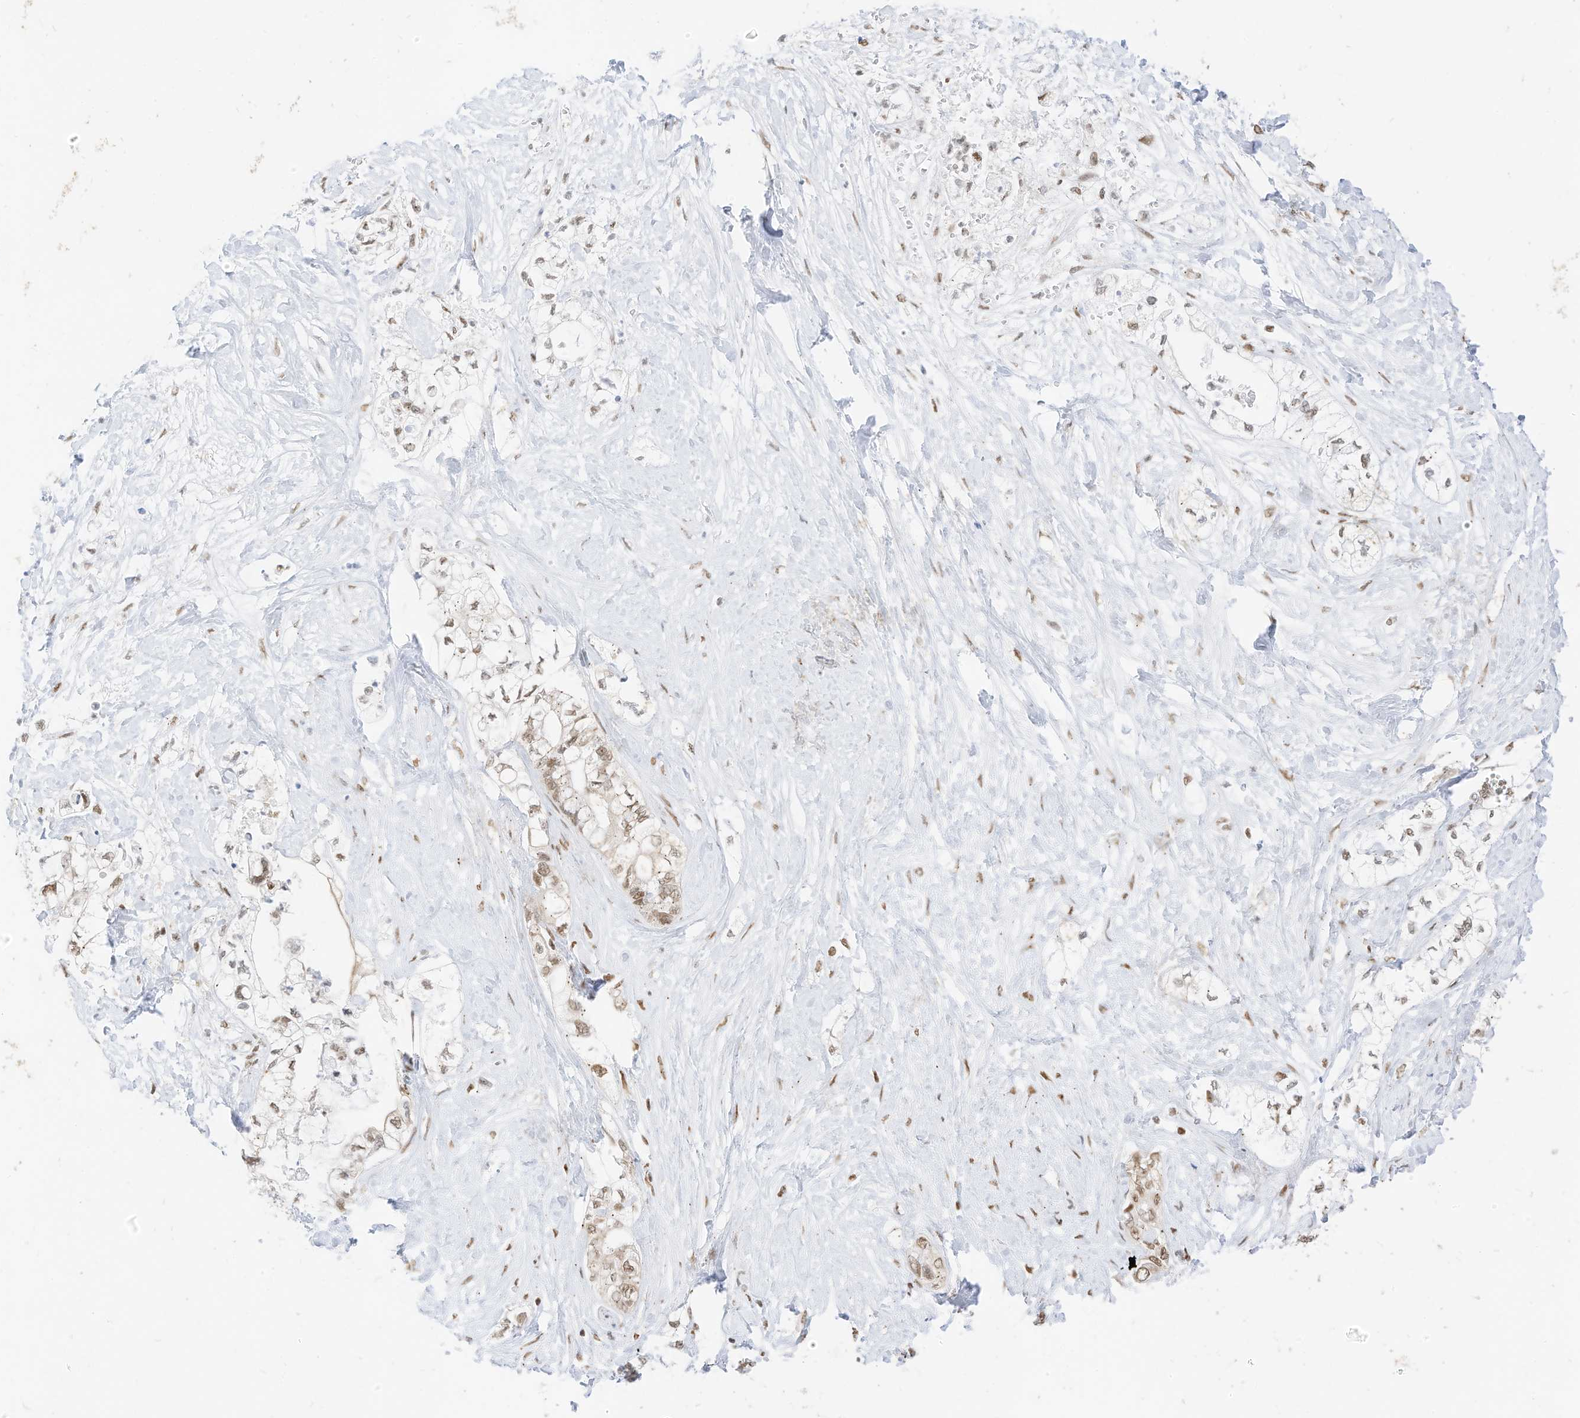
{"staining": {"intensity": "moderate", "quantity": ">75%", "location": "nuclear"}, "tissue": "pancreatic cancer", "cell_type": "Tumor cells", "image_type": "cancer", "snomed": [{"axis": "morphology", "description": "Adenocarcinoma, NOS"}, {"axis": "topography", "description": "Pancreas"}], "caption": "Human pancreatic adenocarcinoma stained with a brown dye exhibits moderate nuclear positive positivity in approximately >75% of tumor cells.", "gene": "SMARCA2", "patient": {"sex": "male", "age": 70}}